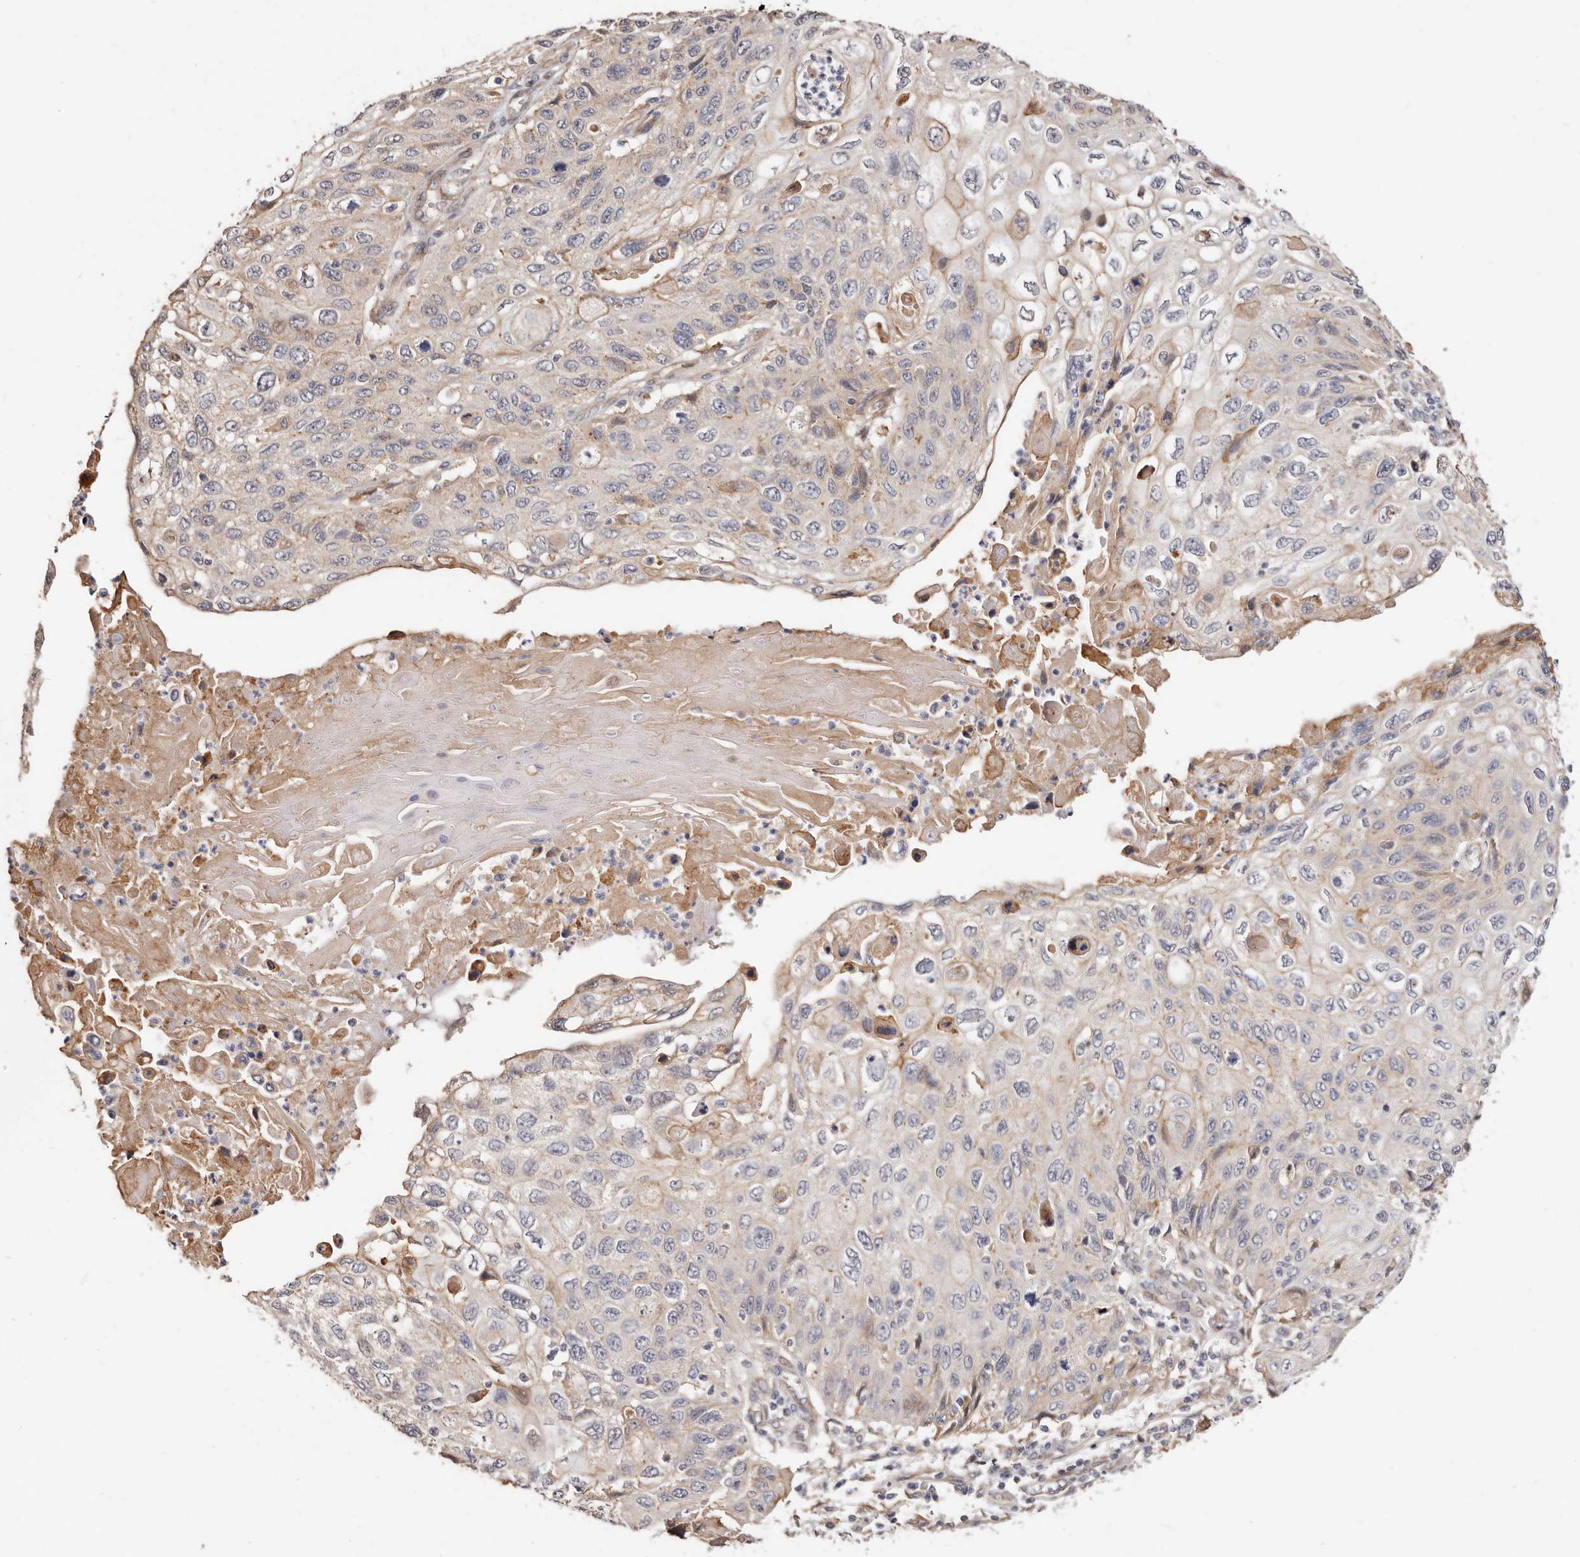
{"staining": {"intensity": "moderate", "quantity": "<25%", "location": "cytoplasmic/membranous"}, "tissue": "cervical cancer", "cell_type": "Tumor cells", "image_type": "cancer", "snomed": [{"axis": "morphology", "description": "Squamous cell carcinoma, NOS"}, {"axis": "topography", "description": "Cervix"}], "caption": "An immunohistochemistry histopathology image of tumor tissue is shown. Protein staining in brown labels moderate cytoplasmic/membranous positivity in cervical cancer within tumor cells.", "gene": "TRIP13", "patient": {"sex": "female", "age": 70}}